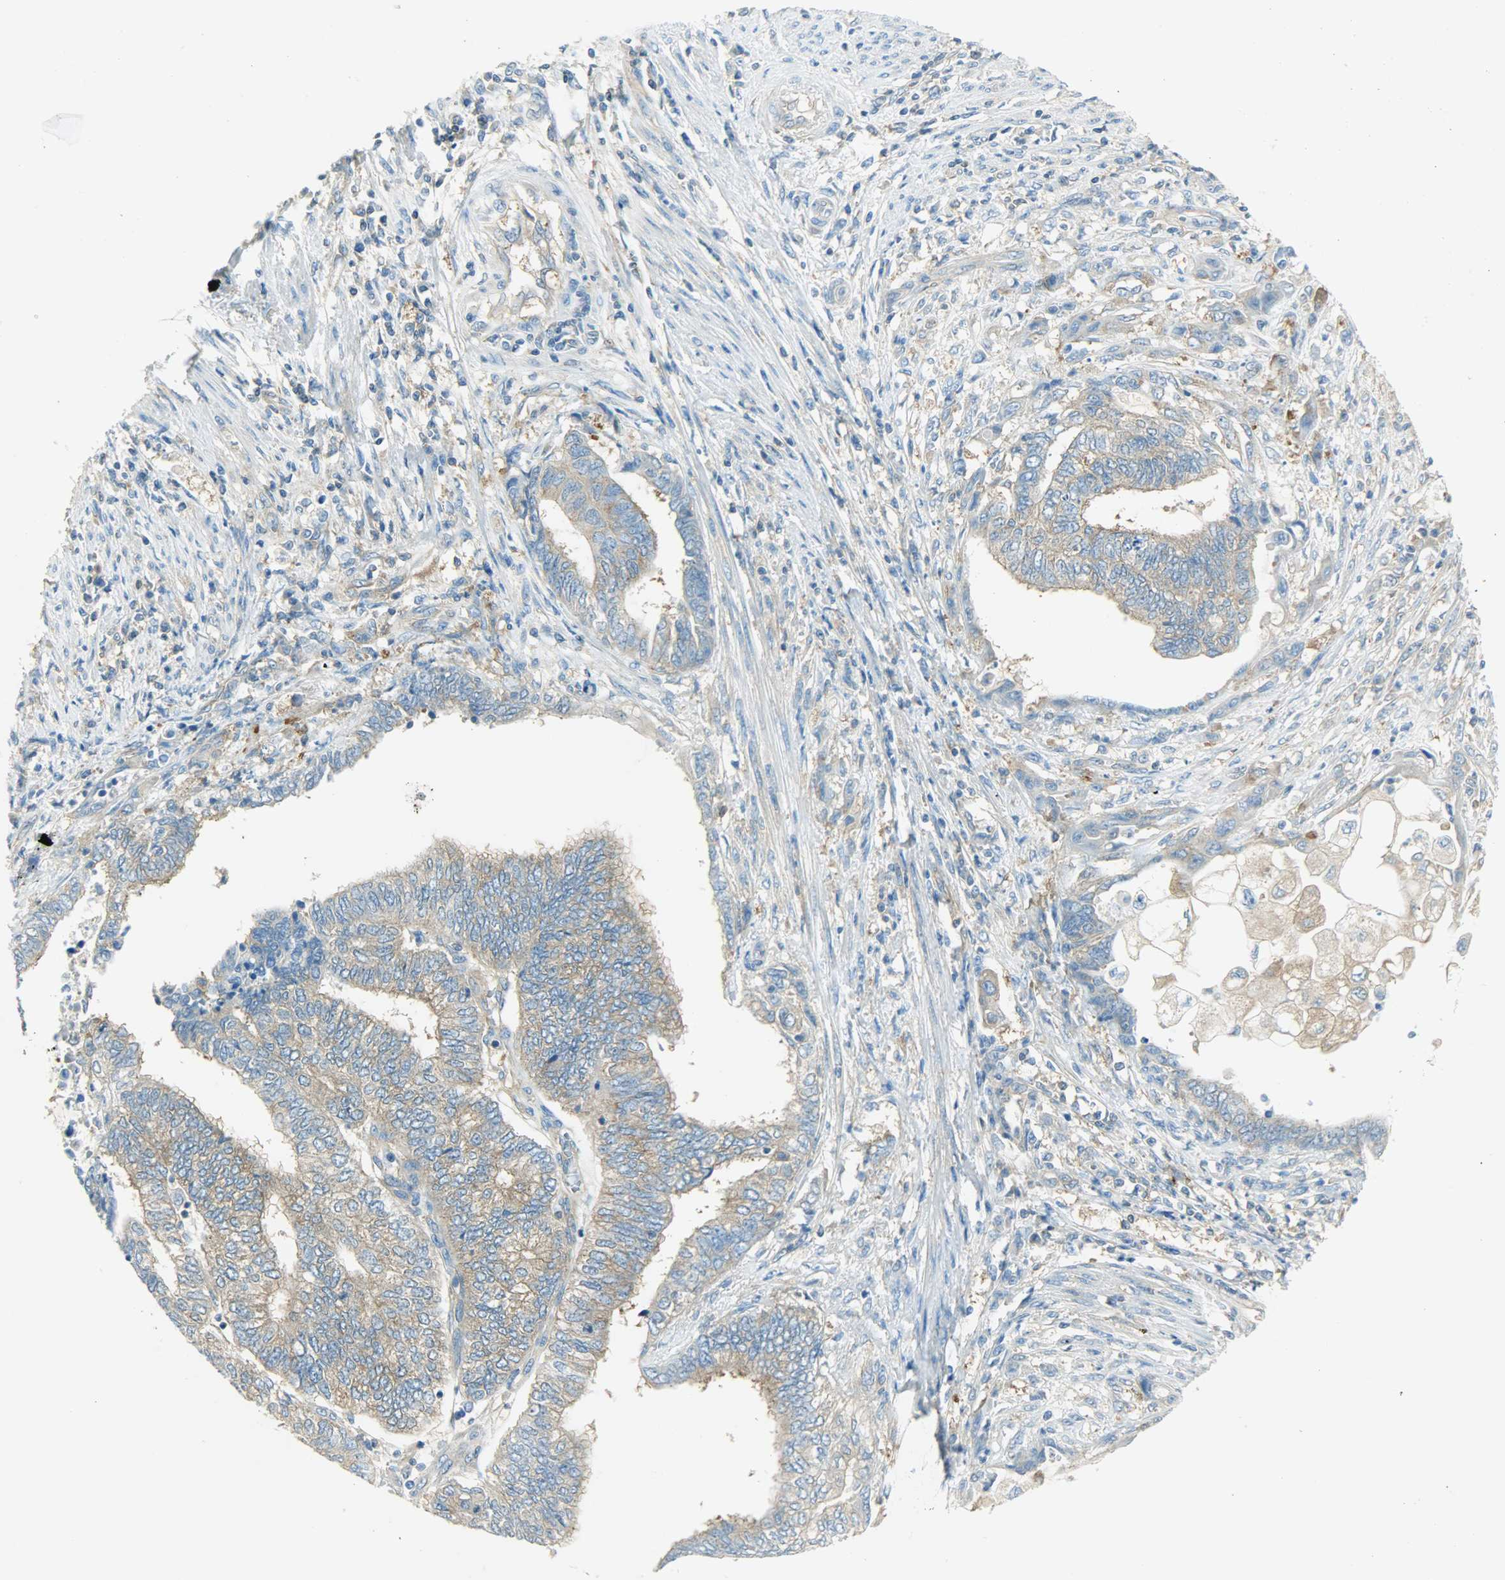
{"staining": {"intensity": "weak", "quantity": "25%-75%", "location": "cytoplasmic/membranous"}, "tissue": "endometrial cancer", "cell_type": "Tumor cells", "image_type": "cancer", "snomed": [{"axis": "morphology", "description": "Adenocarcinoma, NOS"}, {"axis": "topography", "description": "Uterus"}, {"axis": "topography", "description": "Endometrium"}], "caption": "Endometrial cancer (adenocarcinoma) was stained to show a protein in brown. There is low levels of weak cytoplasmic/membranous staining in about 25%-75% of tumor cells.", "gene": "TSC22D2", "patient": {"sex": "female", "age": 70}}